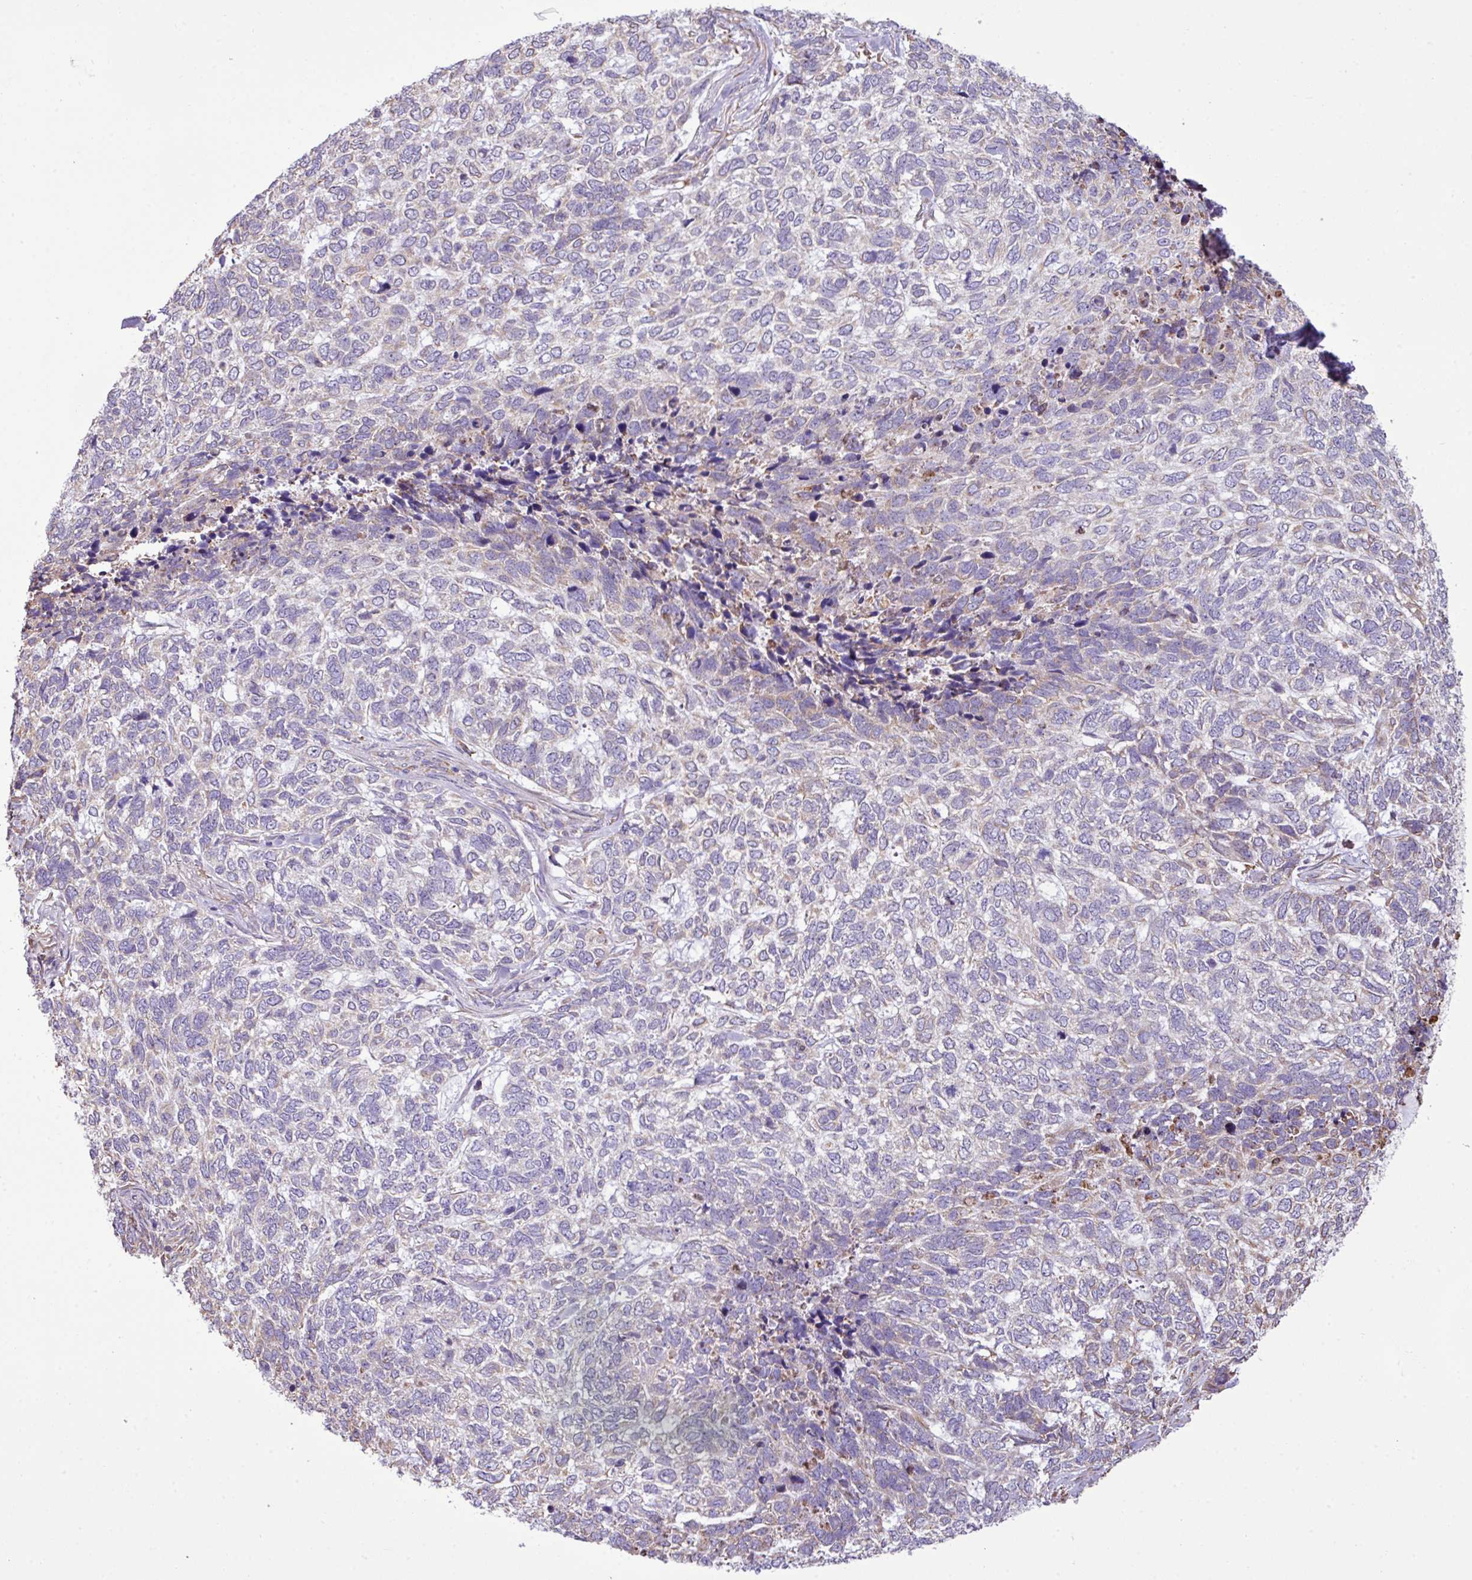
{"staining": {"intensity": "negative", "quantity": "none", "location": "none"}, "tissue": "skin cancer", "cell_type": "Tumor cells", "image_type": "cancer", "snomed": [{"axis": "morphology", "description": "Basal cell carcinoma"}, {"axis": "topography", "description": "Skin"}], "caption": "Human basal cell carcinoma (skin) stained for a protein using immunohistochemistry reveals no staining in tumor cells.", "gene": "ZSCAN5A", "patient": {"sex": "female", "age": 65}}